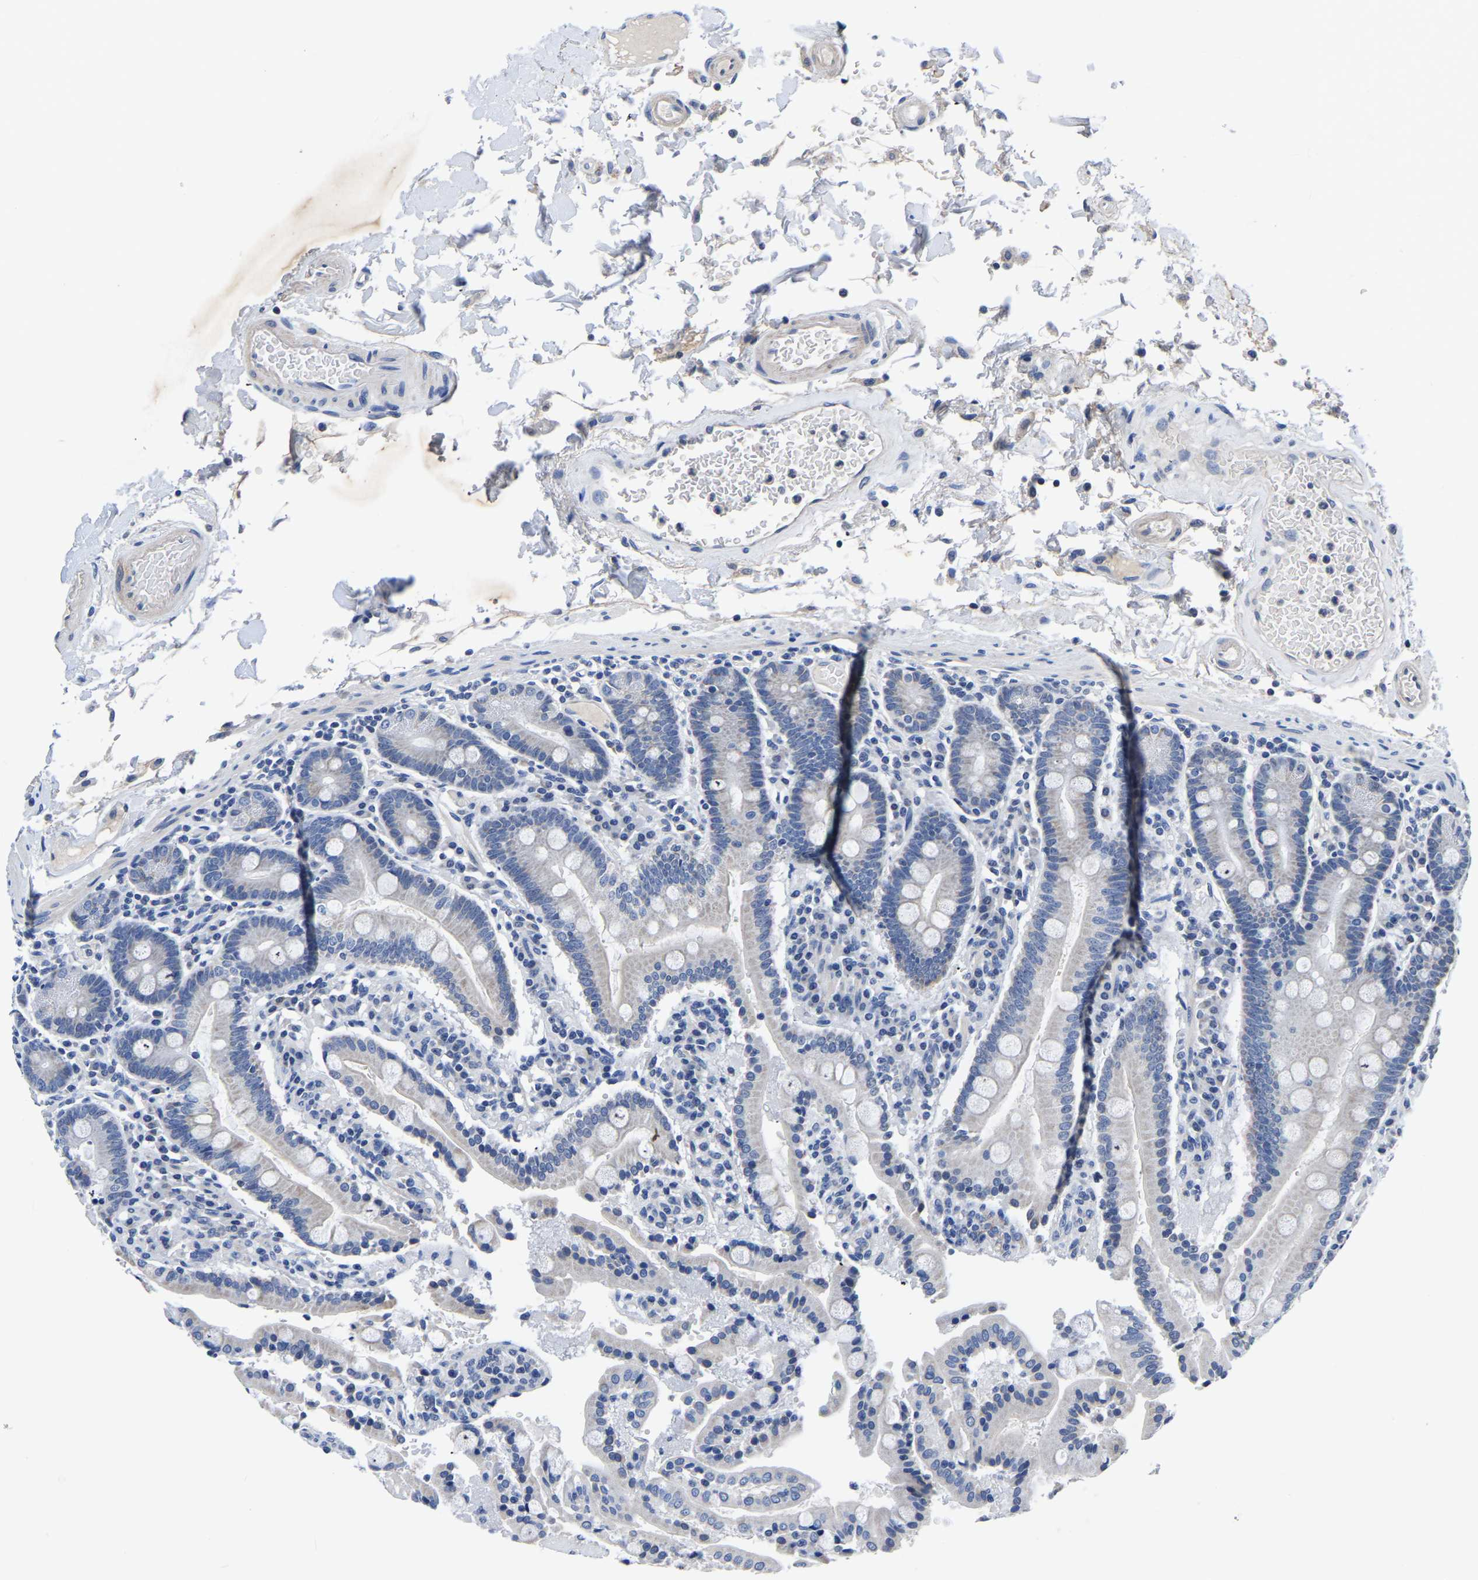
{"staining": {"intensity": "negative", "quantity": "none", "location": "none"}, "tissue": "duodenum", "cell_type": "Glandular cells", "image_type": "normal", "snomed": [{"axis": "morphology", "description": "Normal tissue, NOS"}, {"axis": "topography", "description": "Small intestine, NOS"}], "caption": "Duodenum stained for a protein using immunohistochemistry (IHC) displays no positivity glandular cells.", "gene": "FGD5", "patient": {"sex": "female", "age": 71}}